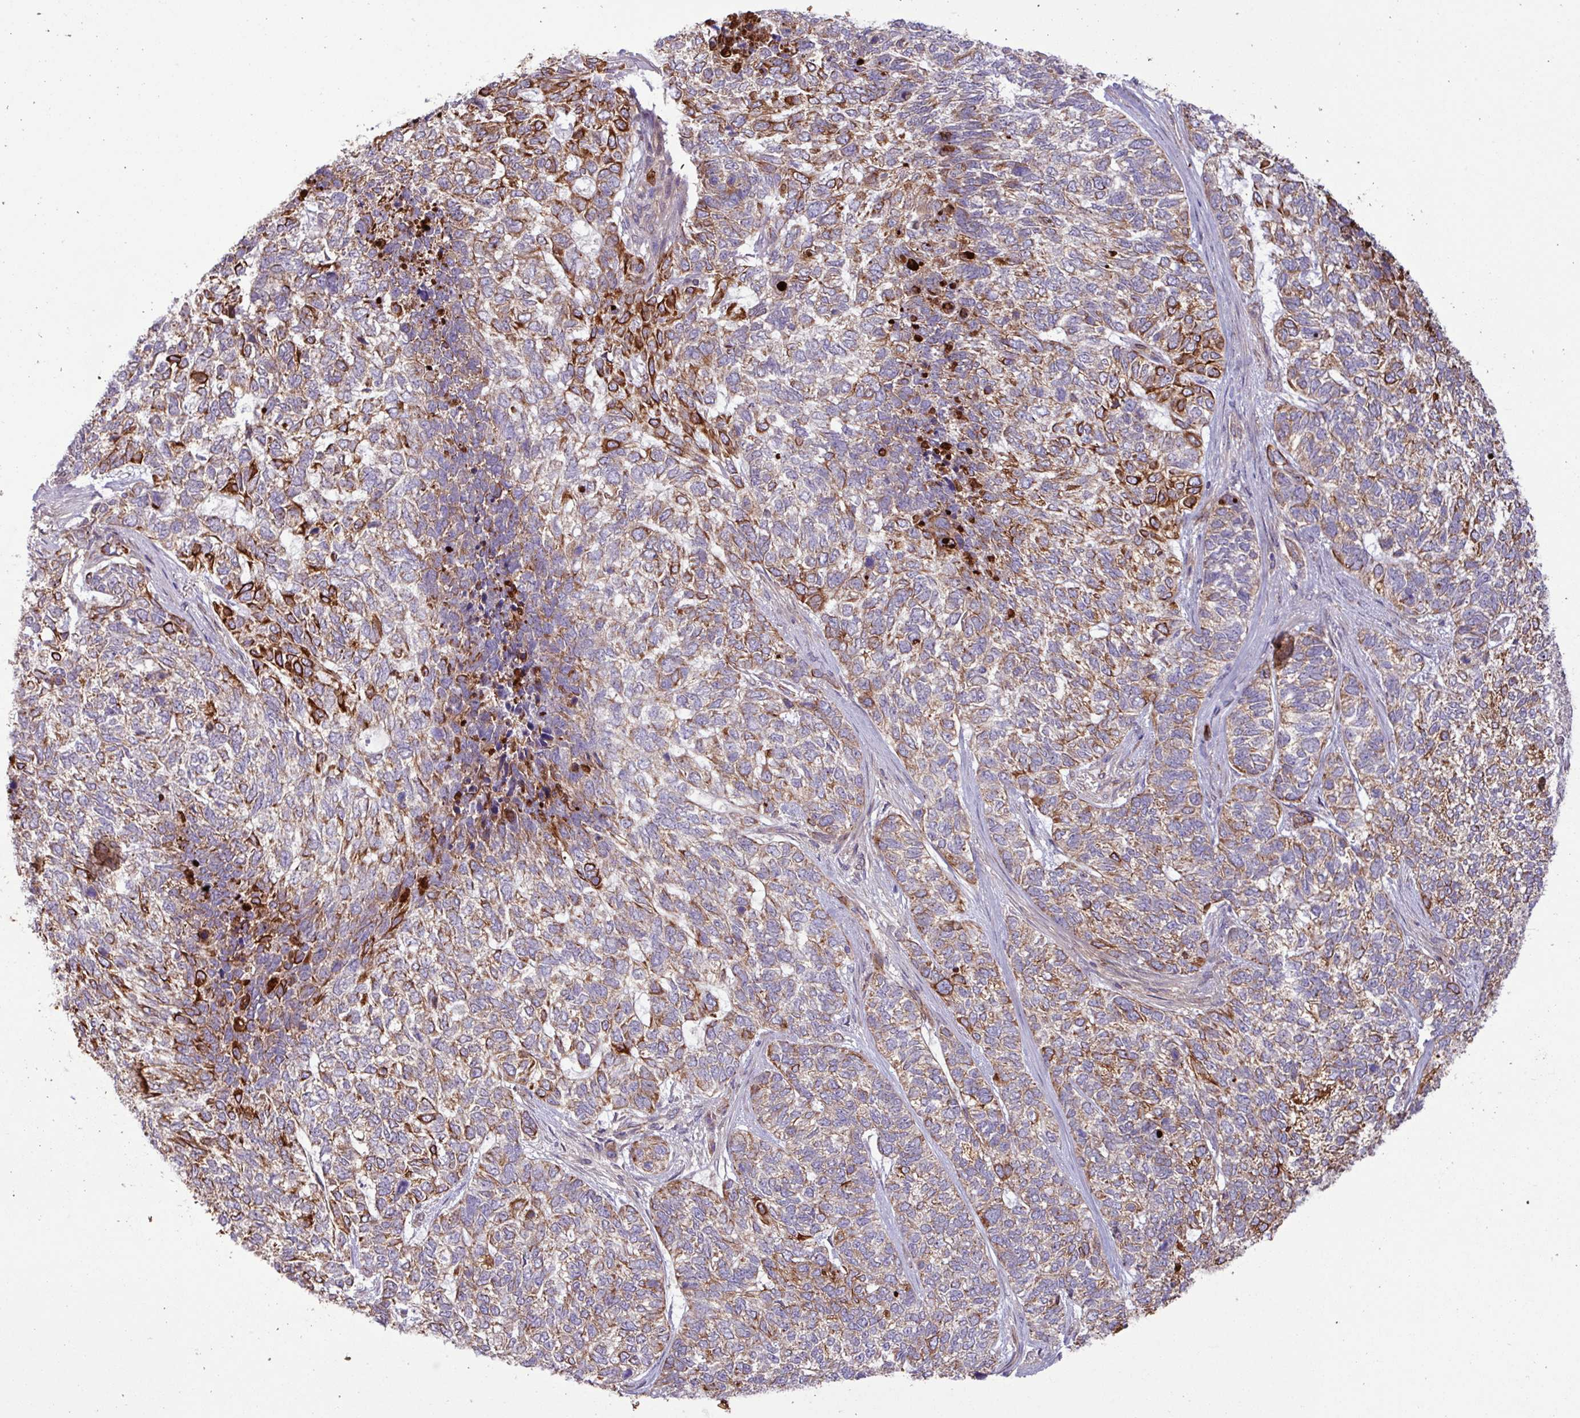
{"staining": {"intensity": "moderate", "quantity": "25%-75%", "location": "cytoplasmic/membranous"}, "tissue": "skin cancer", "cell_type": "Tumor cells", "image_type": "cancer", "snomed": [{"axis": "morphology", "description": "Basal cell carcinoma"}, {"axis": "topography", "description": "Skin"}], "caption": "Basal cell carcinoma (skin) stained for a protein (brown) reveals moderate cytoplasmic/membranous positive staining in about 25%-75% of tumor cells.", "gene": "CNTRL", "patient": {"sex": "female", "age": 65}}